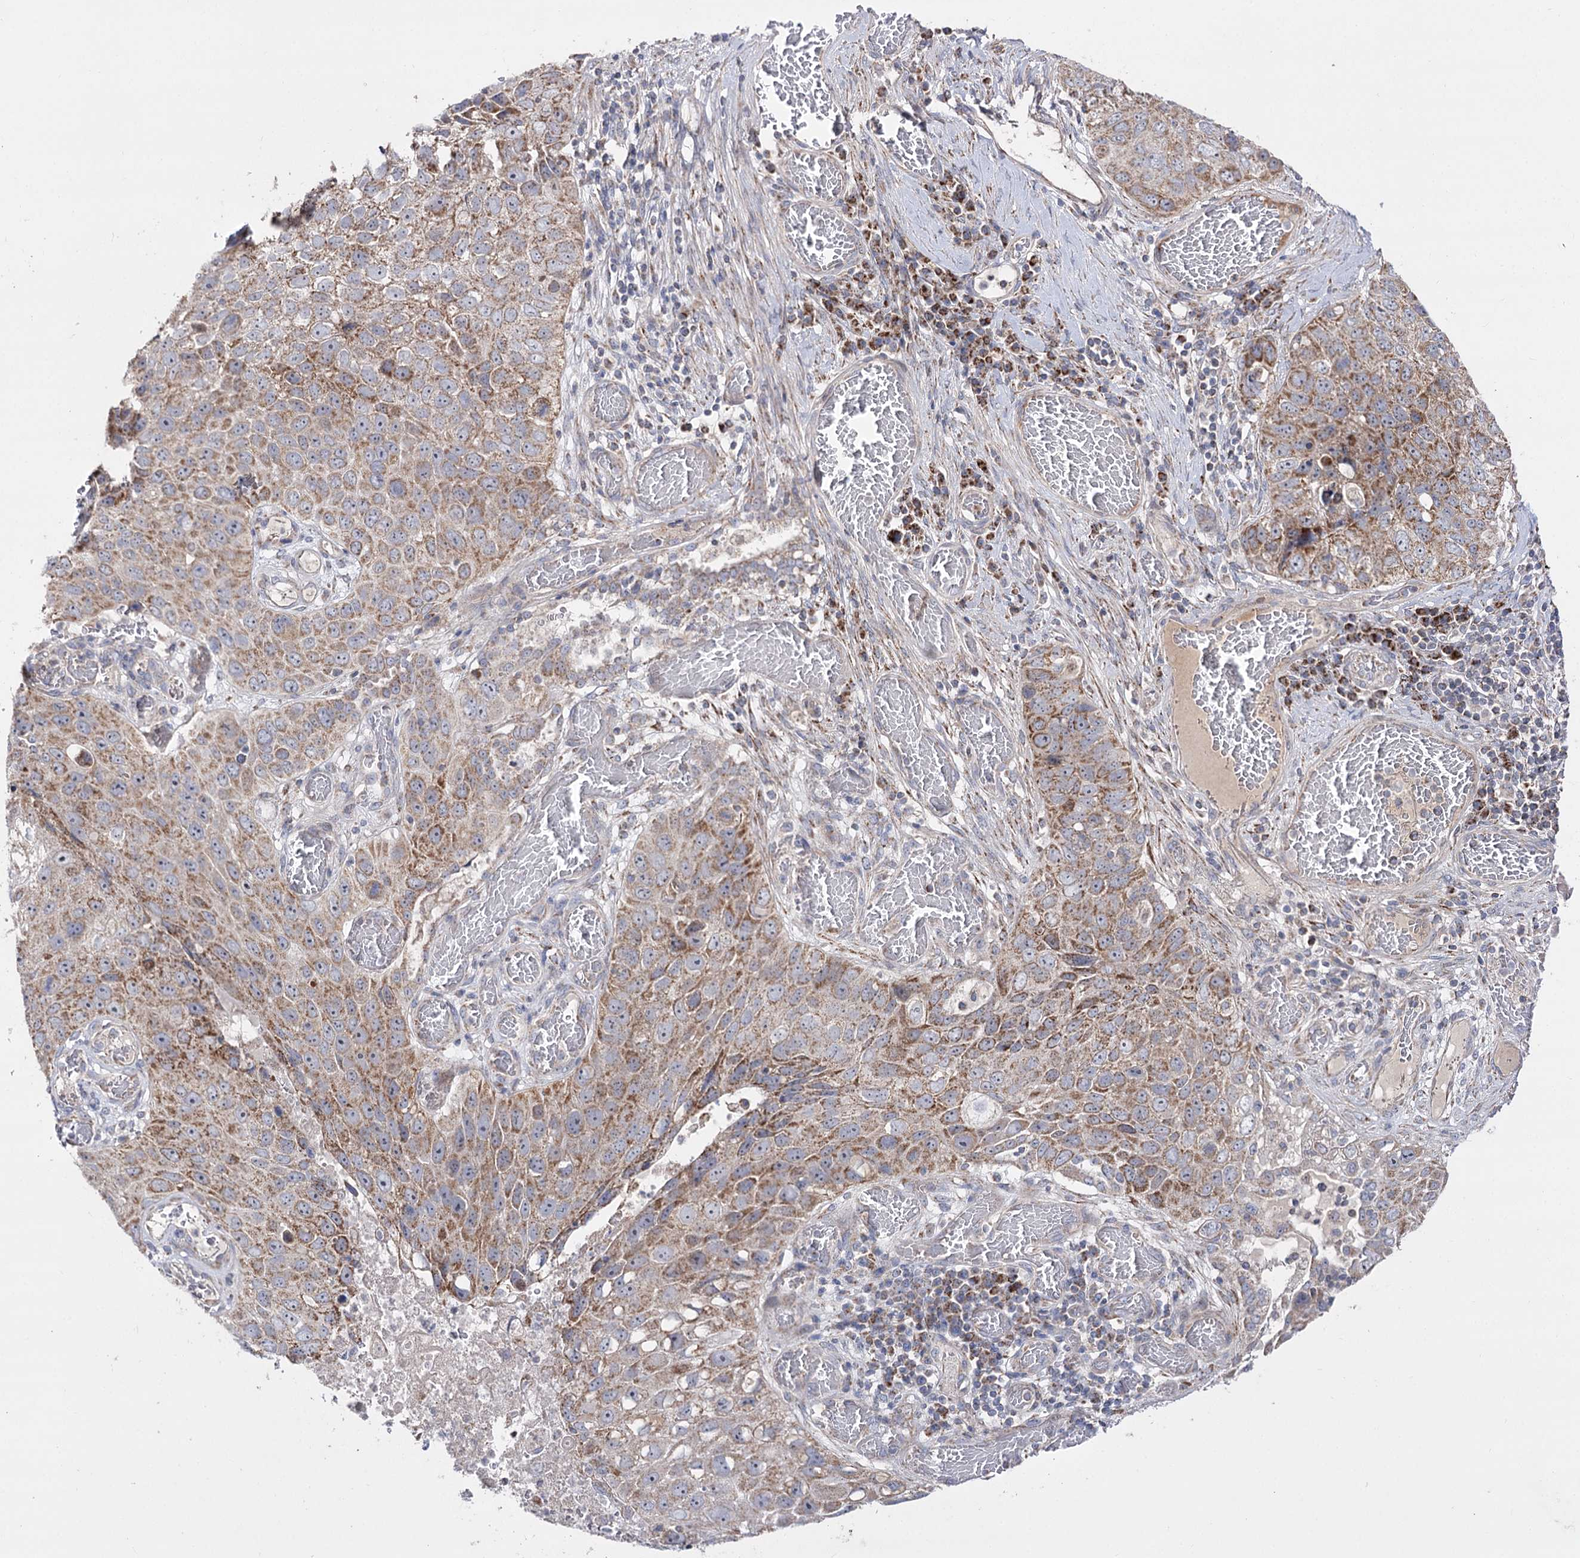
{"staining": {"intensity": "moderate", "quantity": ">75%", "location": "cytoplasmic/membranous"}, "tissue": "lung cancer", "cell_type": "Tumor cells", "image_type": "cancer", "snomed": [{"axis": "morphology", "description": "Squamous cell carcinoma, NOS"}, {"axis": "topography", "description": "Lung"}], "caption": "This histopathology image exhibits lung squamous cell carcinoma stained with IHC to label a protein in brown. The cytoplasmic/membranous of tumor cells show moderate positivity for the protein. Nuclei are counter-stained blue.", "gene": "NADK2", "patient": {"sex": "male", "age": 61}}